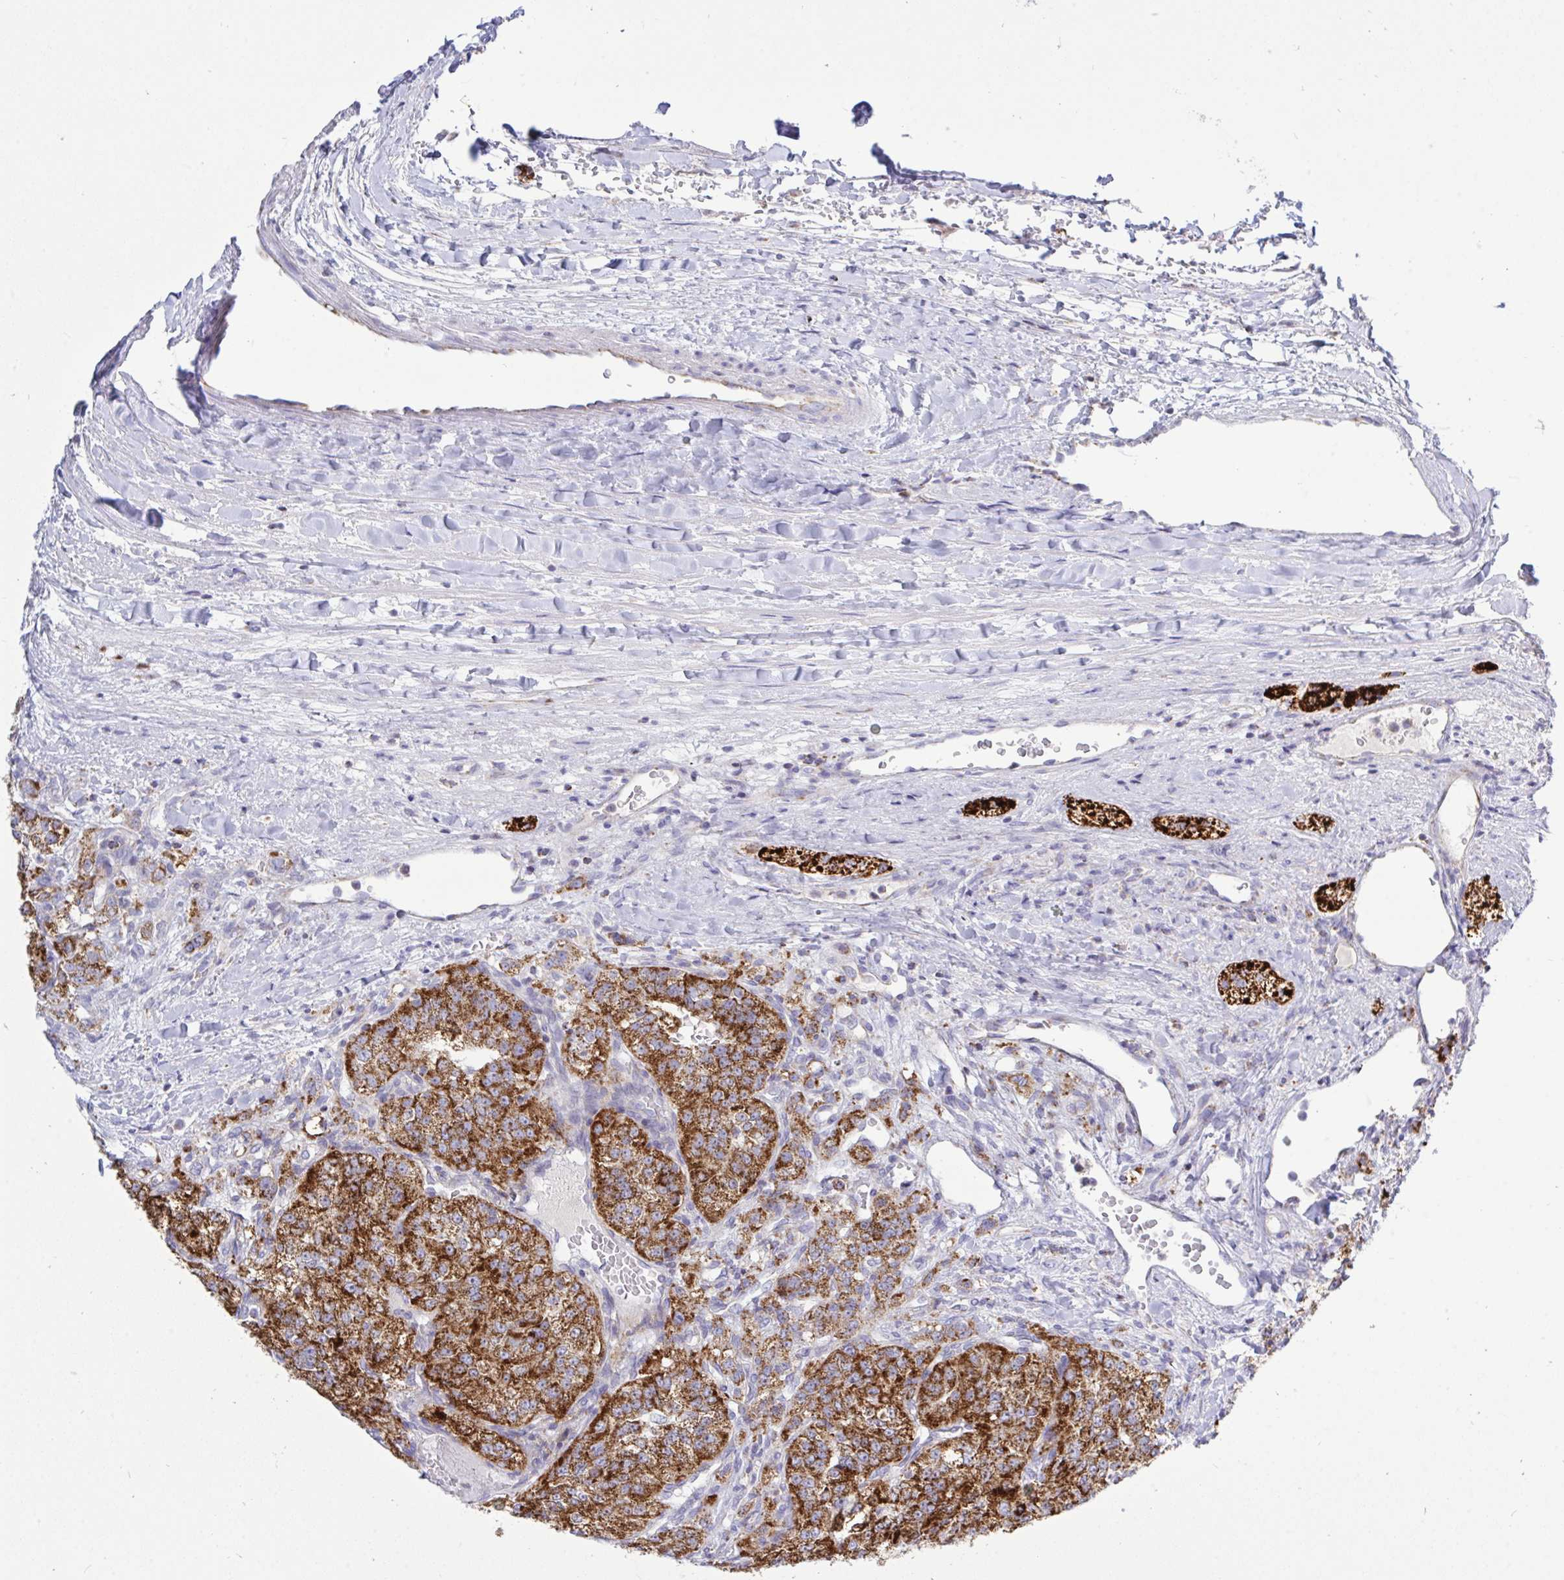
{"staining": {"intensity": "strong", "quantity": ">75%", "location": "cytoplasmic/membranous"}, "tissue": "renal cancer", "cell_type": "Tumor cells", "image_type": "cancer", "snomed": [{"axis": "morphology", "description": "Adenocarcinoma, NOS"}, {"axis": "topography", "description": "Kidney"}], "caption": "Tumor cells show strong cytoplasmic/membranous expression in approximately >75% of cells in renal cancer (adenocarcinoma).", "gene": "HSPE1", "patient": {"sex": "female", "age": 63}}